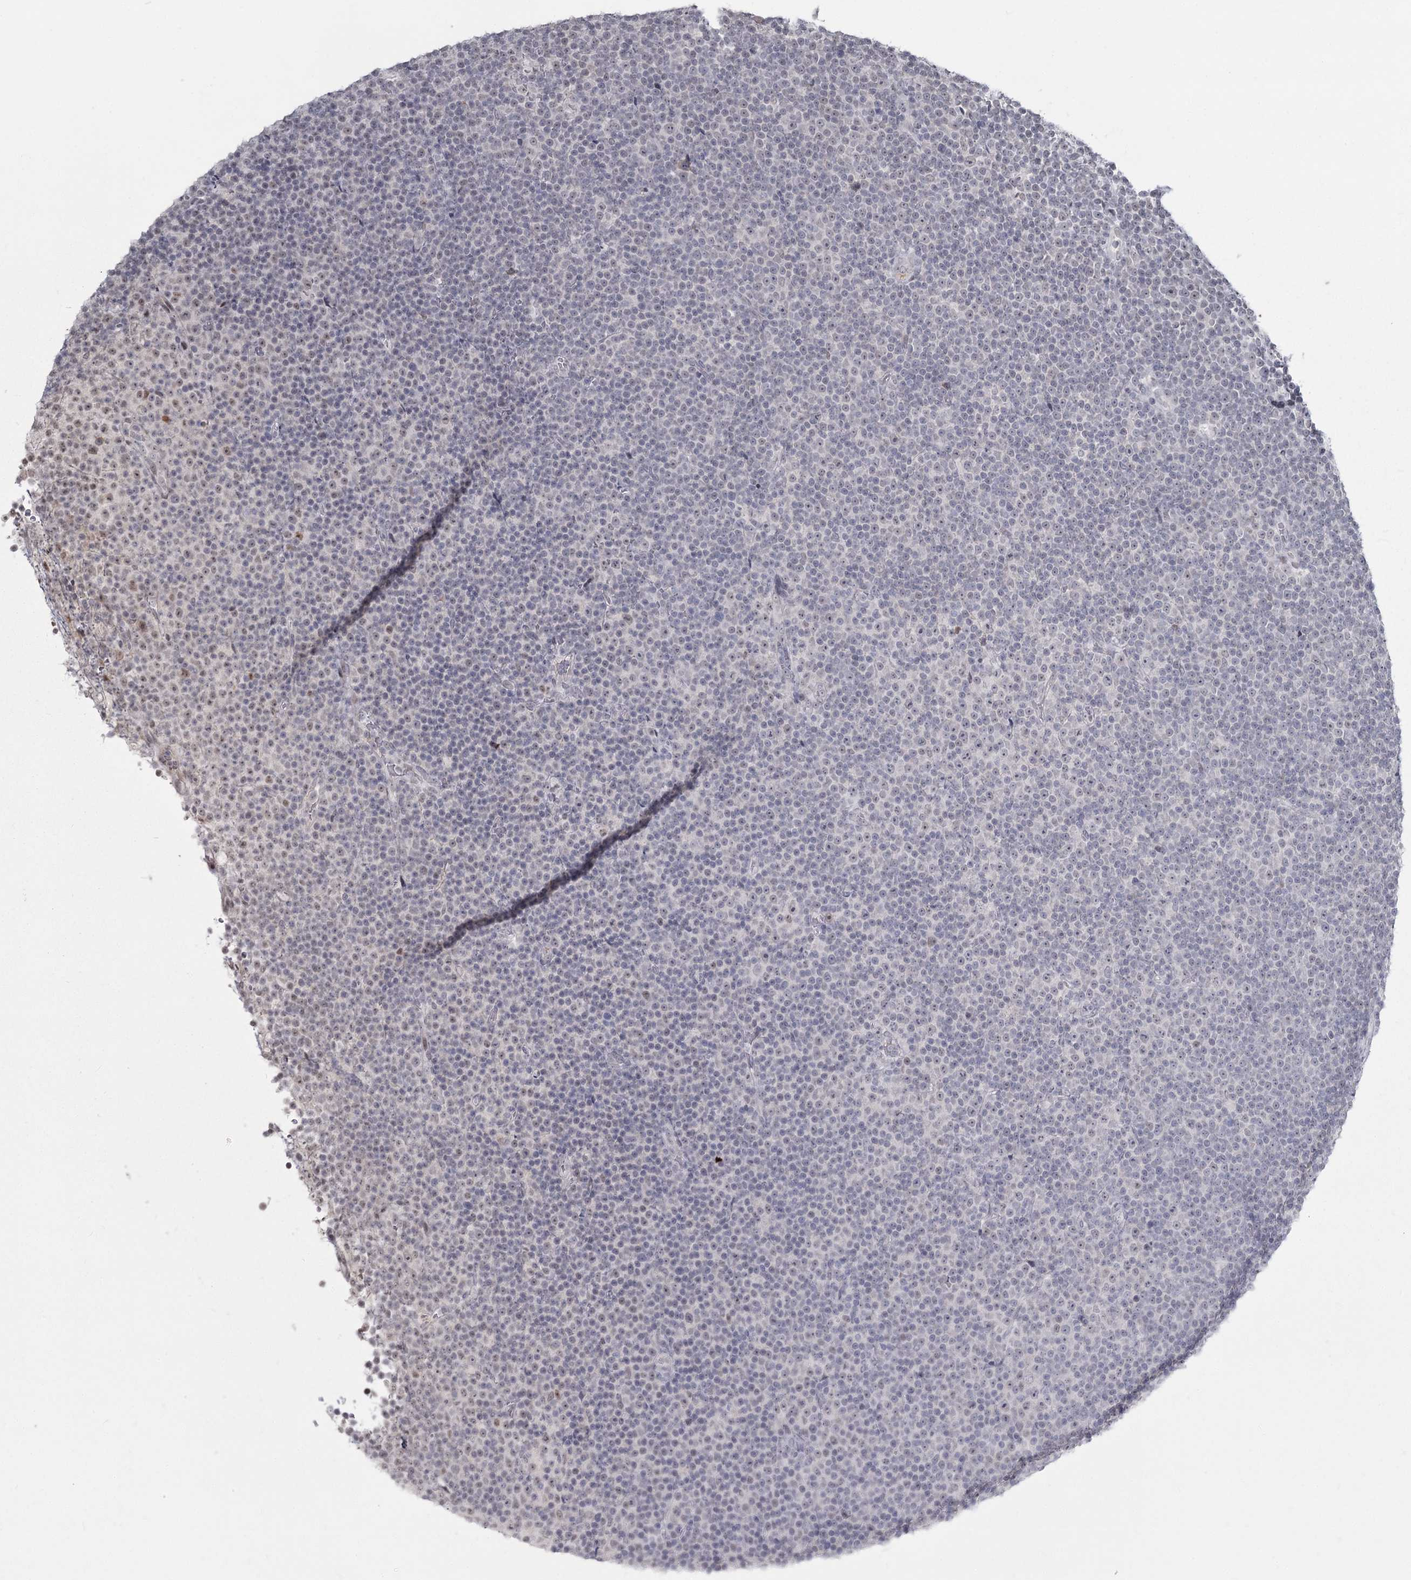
{"staining": {"intensity": "negative", "quantity": "none", "location": "none"}, "tissue": "lymphoma", "cell_type": "Tumor cells", "image_type": "cancer", "snomed": [{"axis": "morphology", "description": "Malignant lymphoma, non-Hodgkin's type, Low grade"}, {"axis": "topography", "description": "Lymph node"}], "caption": "Photomicrograph shows no protein positivity in tumor cells of low-grade malignant lymphoma, non-Hodgkin's type tissue. Brightfield microscopy of immunohistochemistry stained with DAB (brown) and hematoxylin (blue), captured at high magnification.", "gene": "LY6G5C", "patient": {"sex": "female", "age": 67}}